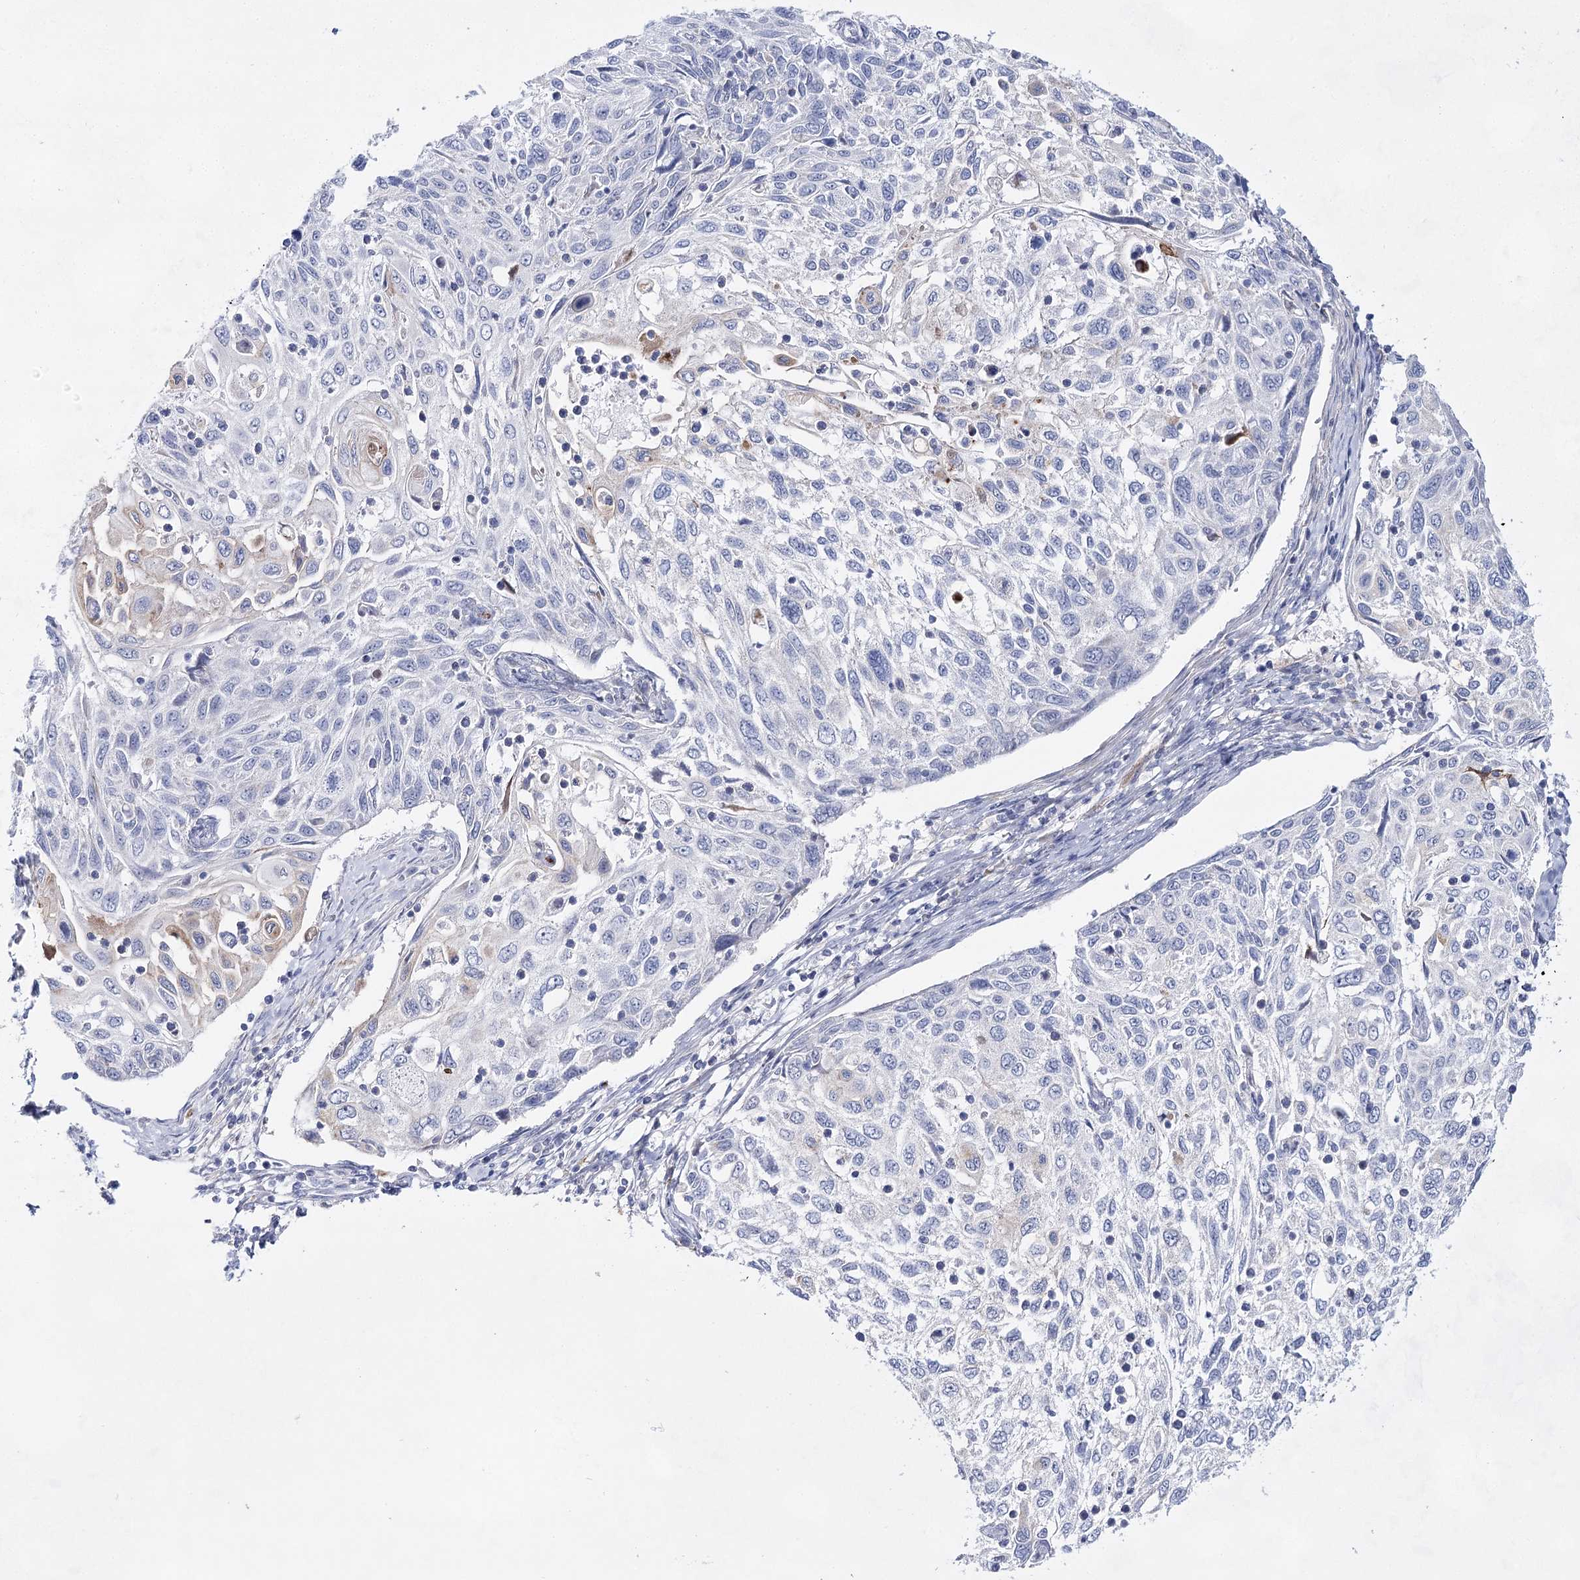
{"staining": {"intensity": "negative", "quantity": "none", "location": "none"}, "tissue": "cervical cancer", "cell_type": "Tumor cells", "image_type": "cancer", "snomed": [{"axis": "morphology", "description": "Squamous cell carcinoma, NOS"}, {"axis": "topography", "description": "Cervix"}], "caption": "Protein analysis of cervical cancer reveals no significant positivity in tumor cells. Nuclei are stained in blue.", "gene": "BPHL", "patient": {"sex": "female", "age": 70}}